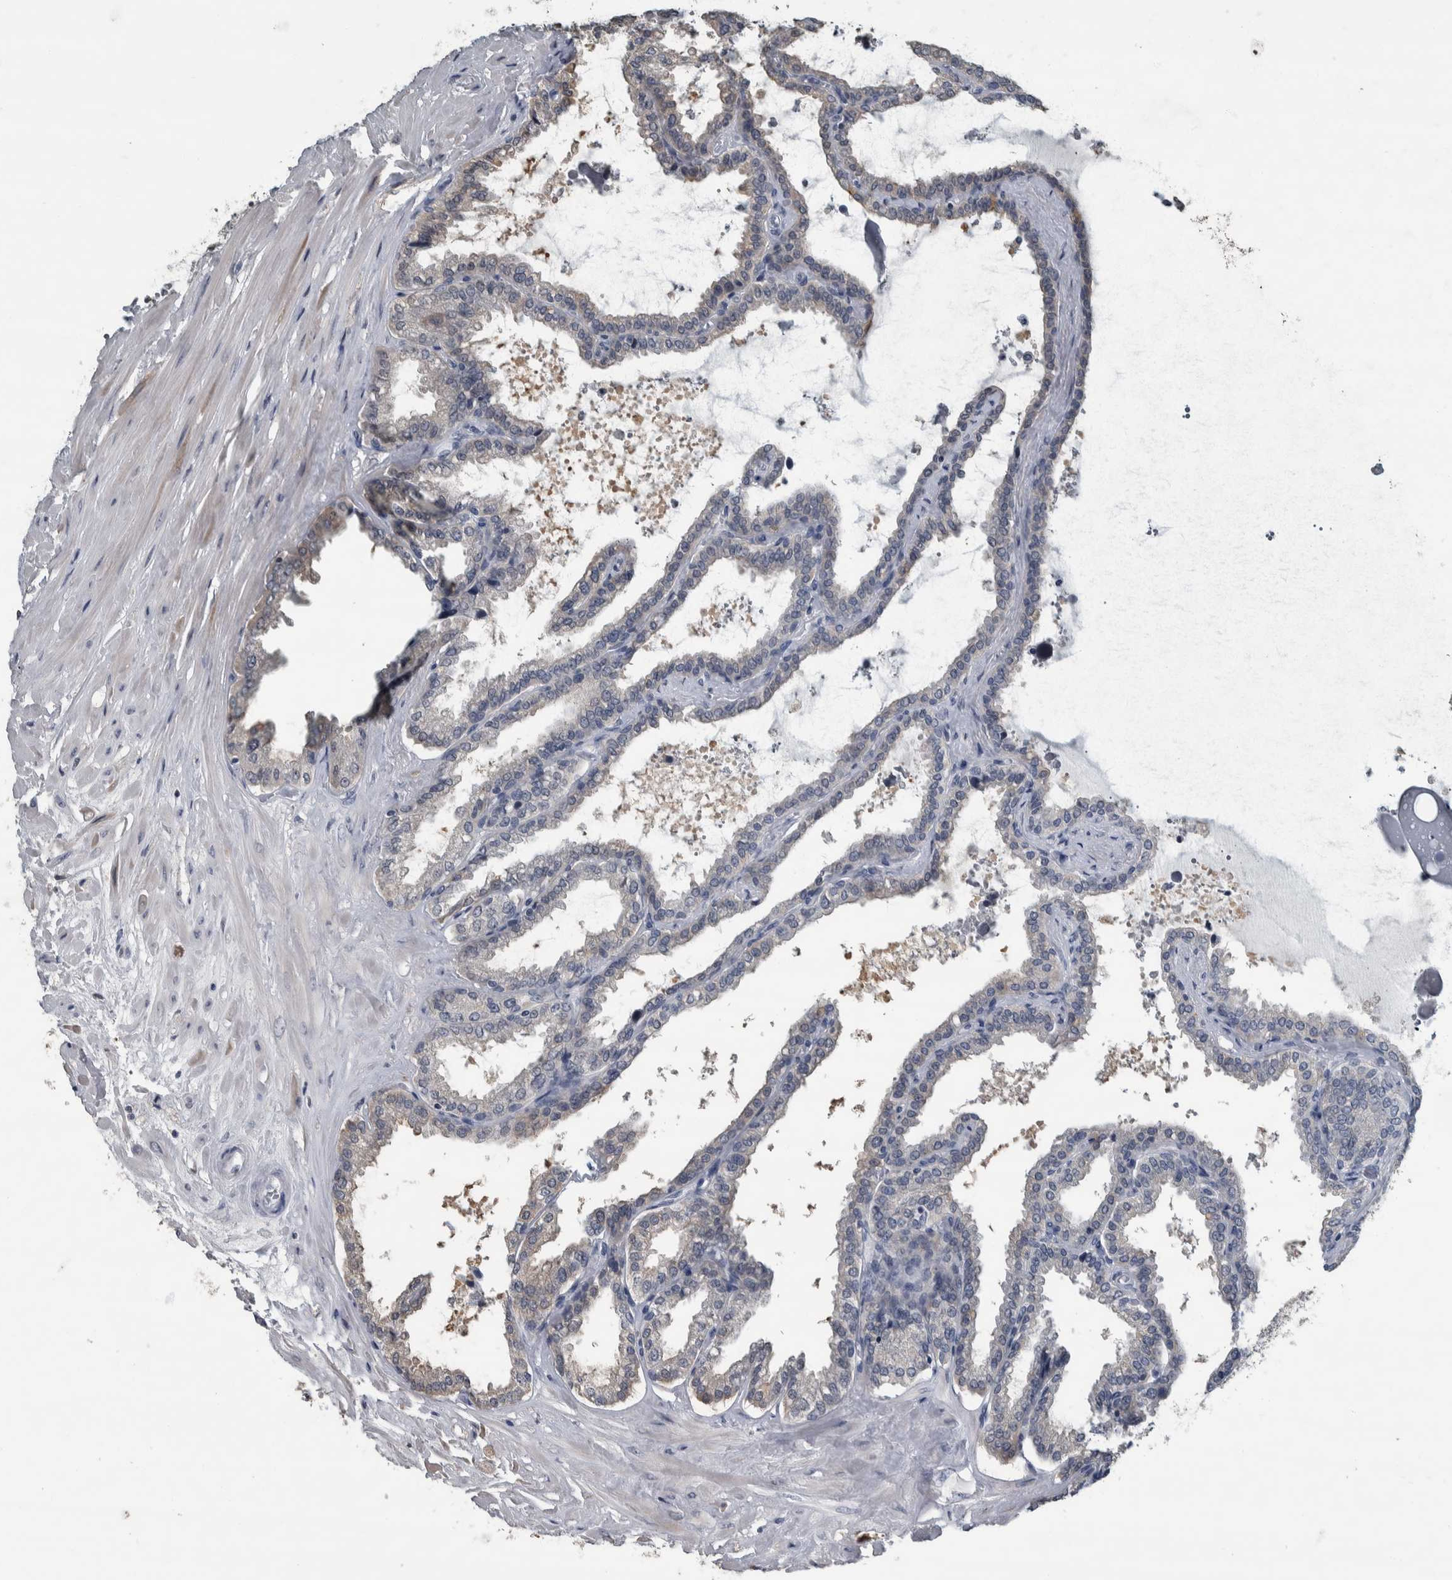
{"staining": {"intensity": "weak", "quantity": "<25%", "location": "cytoplasmic/membranous"}, "tissue": "seminal vesicle", "cell_type": "Glandular cells", "image_type": "normal", "snomed": [{"axis": "morphology", "description": "Normal tissue, NOS"}, {"axis": "topography", "description": "Seminal veicle"}], "caption": "IHC of unremarkable seminal vesicle exhibits no expression in glandular cells. (DAB (3,3'-diaminobenzidine) immunohistochemistry visualized using brightfield microscopy, high magnification).", "gene": "CAVIN4", "patient": {"sex": "male", "age": 46}}